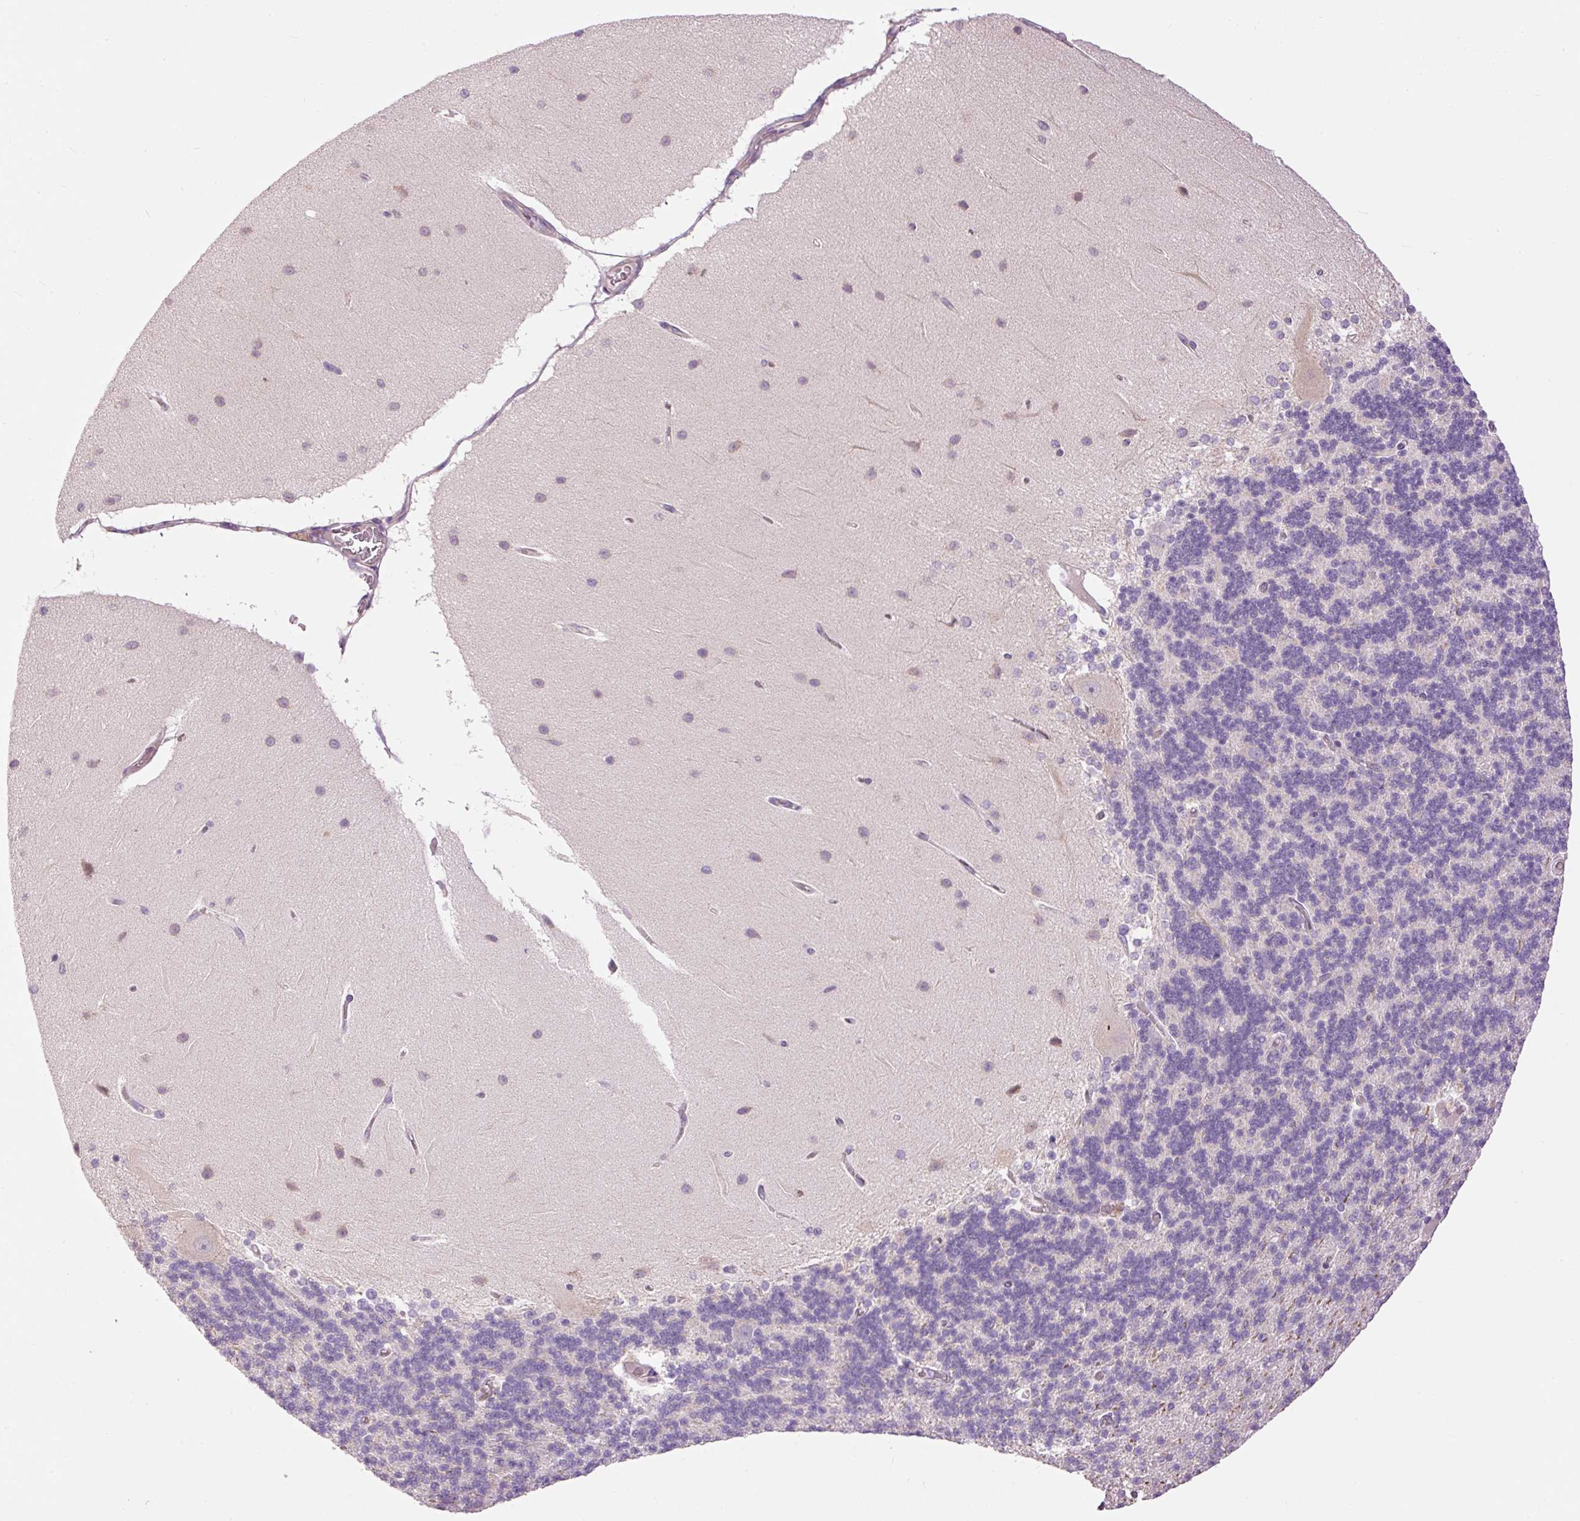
{"staining": {"intensity": "negative", "quantity": "none", "location": "none"}, "tissue": "cerebellum", "cell_type": "Cells in granular layer", "image_type": "normal", "snomed": [{"axis": "morphology", "description": "Normal tissue, NOS"}, {"axis": "topography", "description": "Cerebellum"}], "caption": "This is an immunohistochemistry (IHC) micrograph of normal cerebellum. There is no staining in cells in granular layer.", "gene": "PNPLA5", "patient": {"sex": "female", "age": 54}}